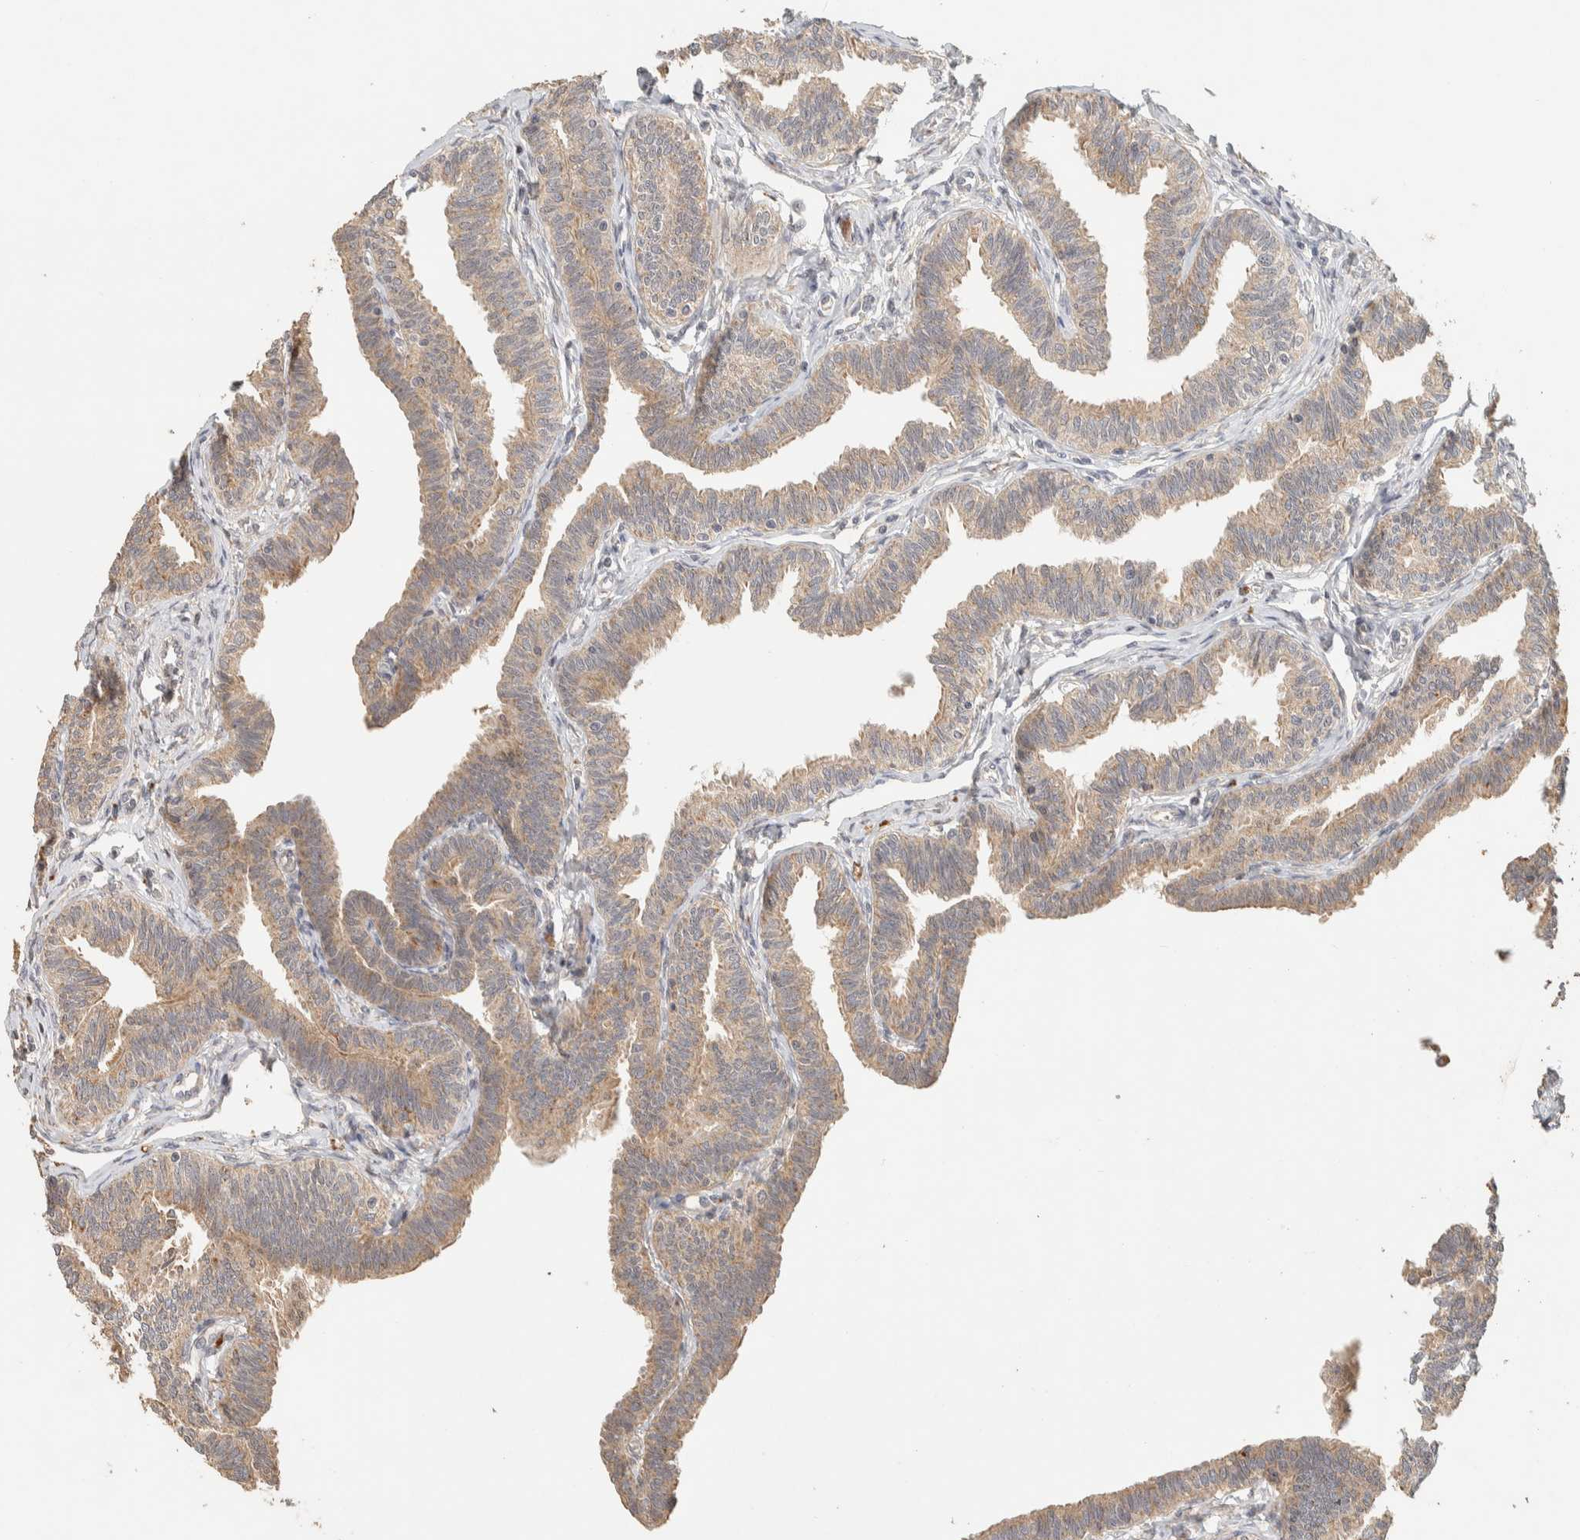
{"staining": {"intensity": "weak", "quantity": ">75%", "location": "cytoplasmic/membranous"}, "tissue": "fallopian tube", "cell_type": "Glandular cells", "image_type": "normal", "snomed": [{"axis": "morphology", "description": "Normal tissue, NOS"}, {"axis": "topography", "description": "Fallopian tube"}, {"axis": "topography", "description": "Ovary"}], "caption": "Brown immunohistochemical staining in unremarkable fallopian tube demonstrates weak cytoplasmic/membranous expression in about >75% of glandular cells.", "gene": "ITPA", "patient": {"sex": "female", "age": 23}}